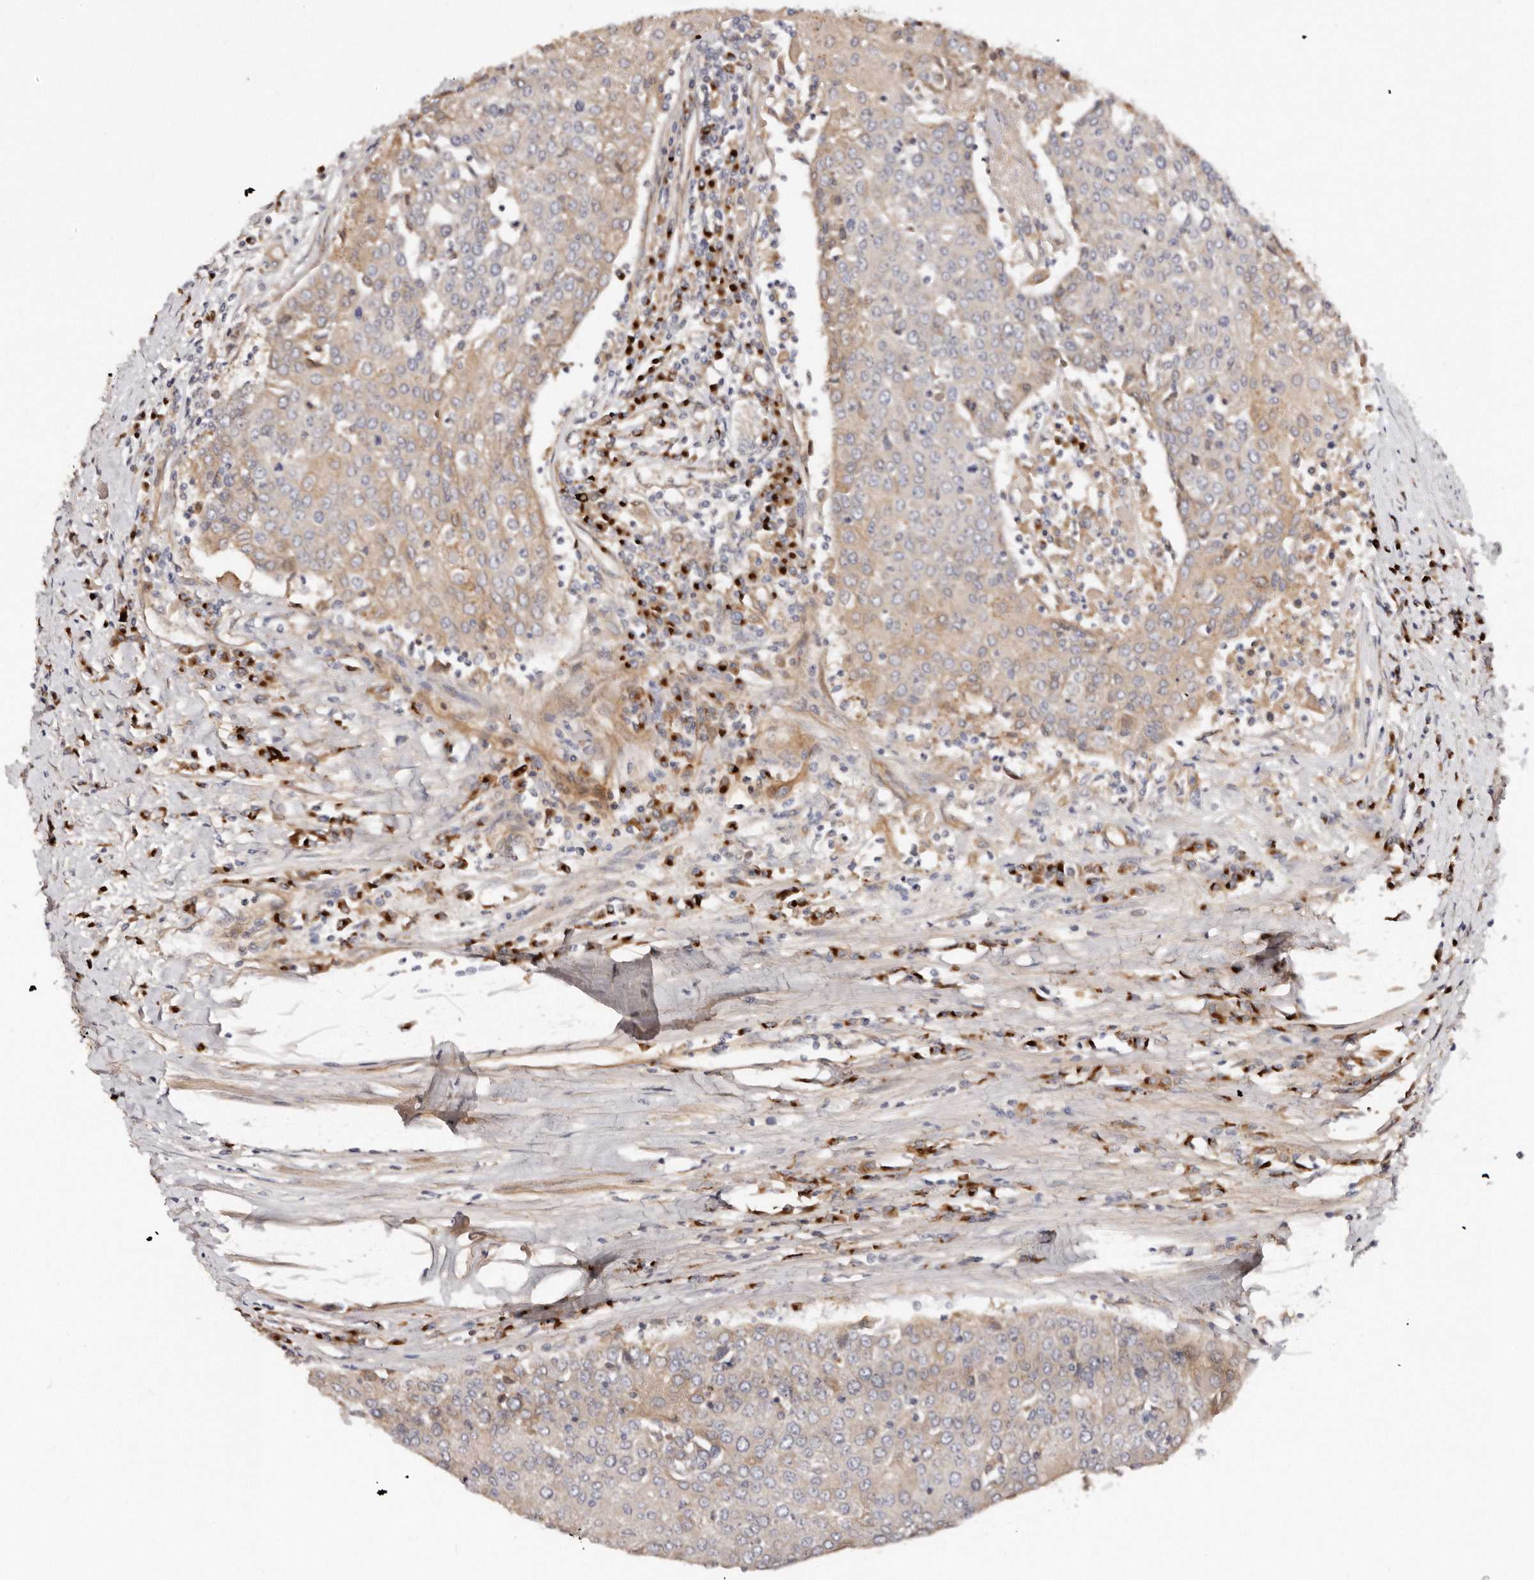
{"staining": {"intensity": "weak", "quantity": "25%-75%", "location": "cytoplasmic/membranous"}, "tissue": "urothelial cancer", "cell_type": "Tumor cells", "image_type": "cancer", "snomed": [{"axis": "morphology", "description": "Urothelial carcinoma, High grade"}, {"axis": "topography", "description": "Urinary bladder"}], "caption": "Immunohistochemistry histopathology image of neoplastic tissue: human high-grade urothelial carcinoma stained using immunohistochemistry (IHC) exhibits low levels of weak protein expression localized specifically in the cytoplasmic/membranous of tumor cells, appearing as a cytoplasmic/membranous brown color.", "gene": "DACT2", "patient": {"sex": "female", "age": 85}}